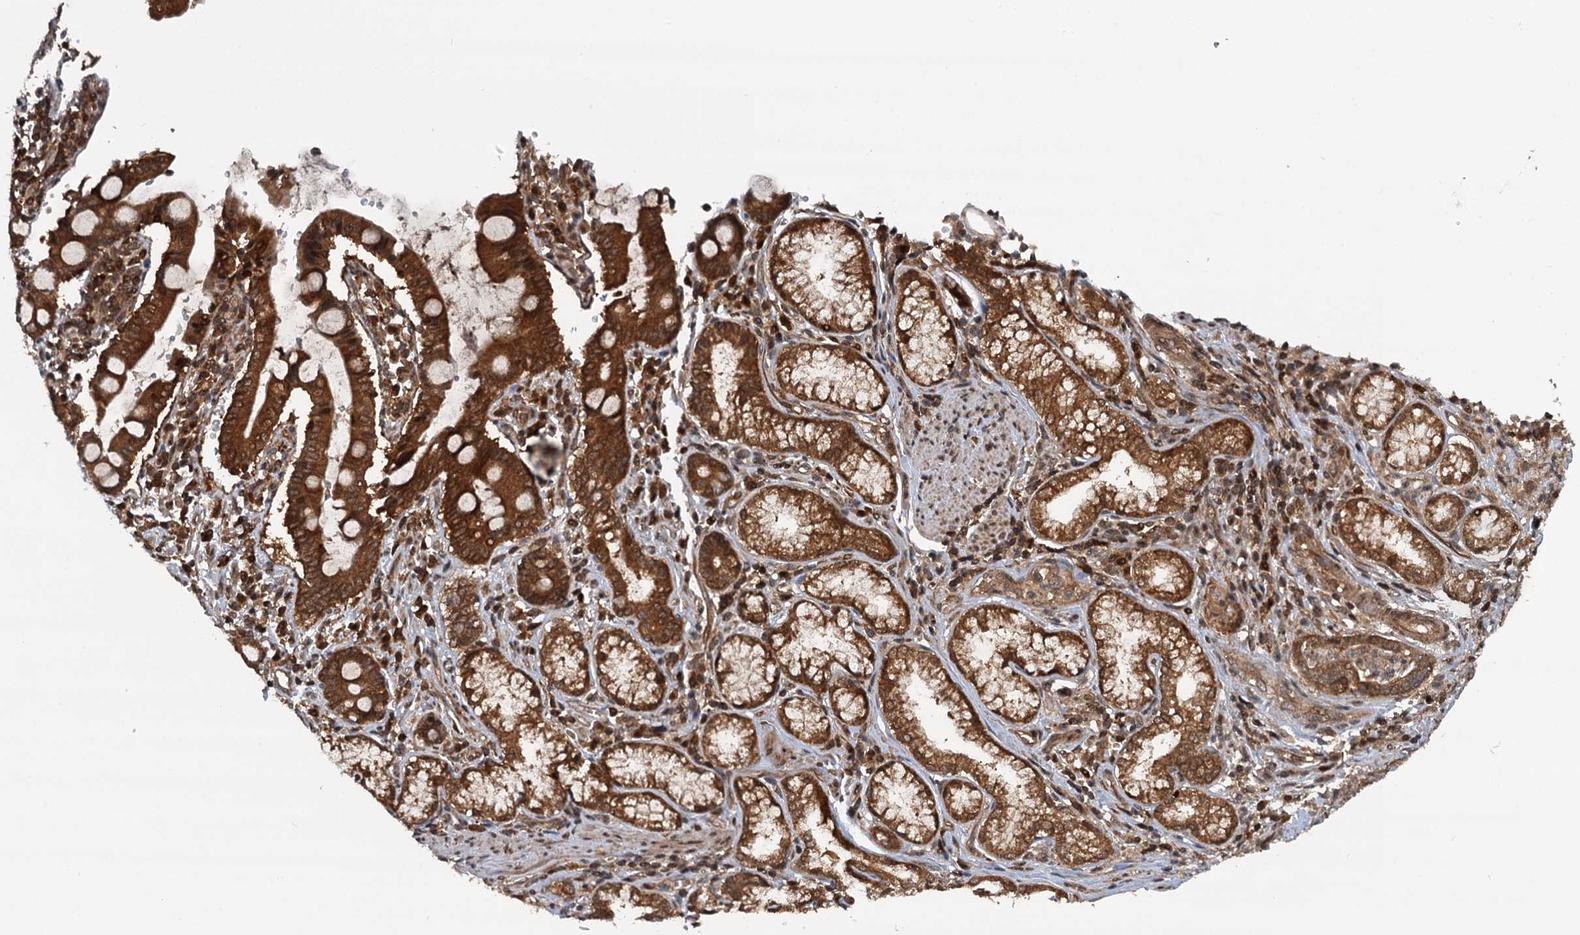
{"staining": {"intensity": "strong", "quantity": ">75%", "location": "cytoplasmic/membranous,nuclear"}, "tissue": "pancreatic cancer", "cell_type": "Tumor cells", "image_type": "cancer", "snomed": [{"axis": "morphology", "description": "Adenocarcinoma, NOS"}, {"axis": "topography", "description": "Pancreas"}], "caption": "Pancreatic cancer (adenocarcinoma) stained with a protein marker shows strong staining in tumor cells.", "gene": "STUB1", "patient": {"sex": "male", "age": 70}}